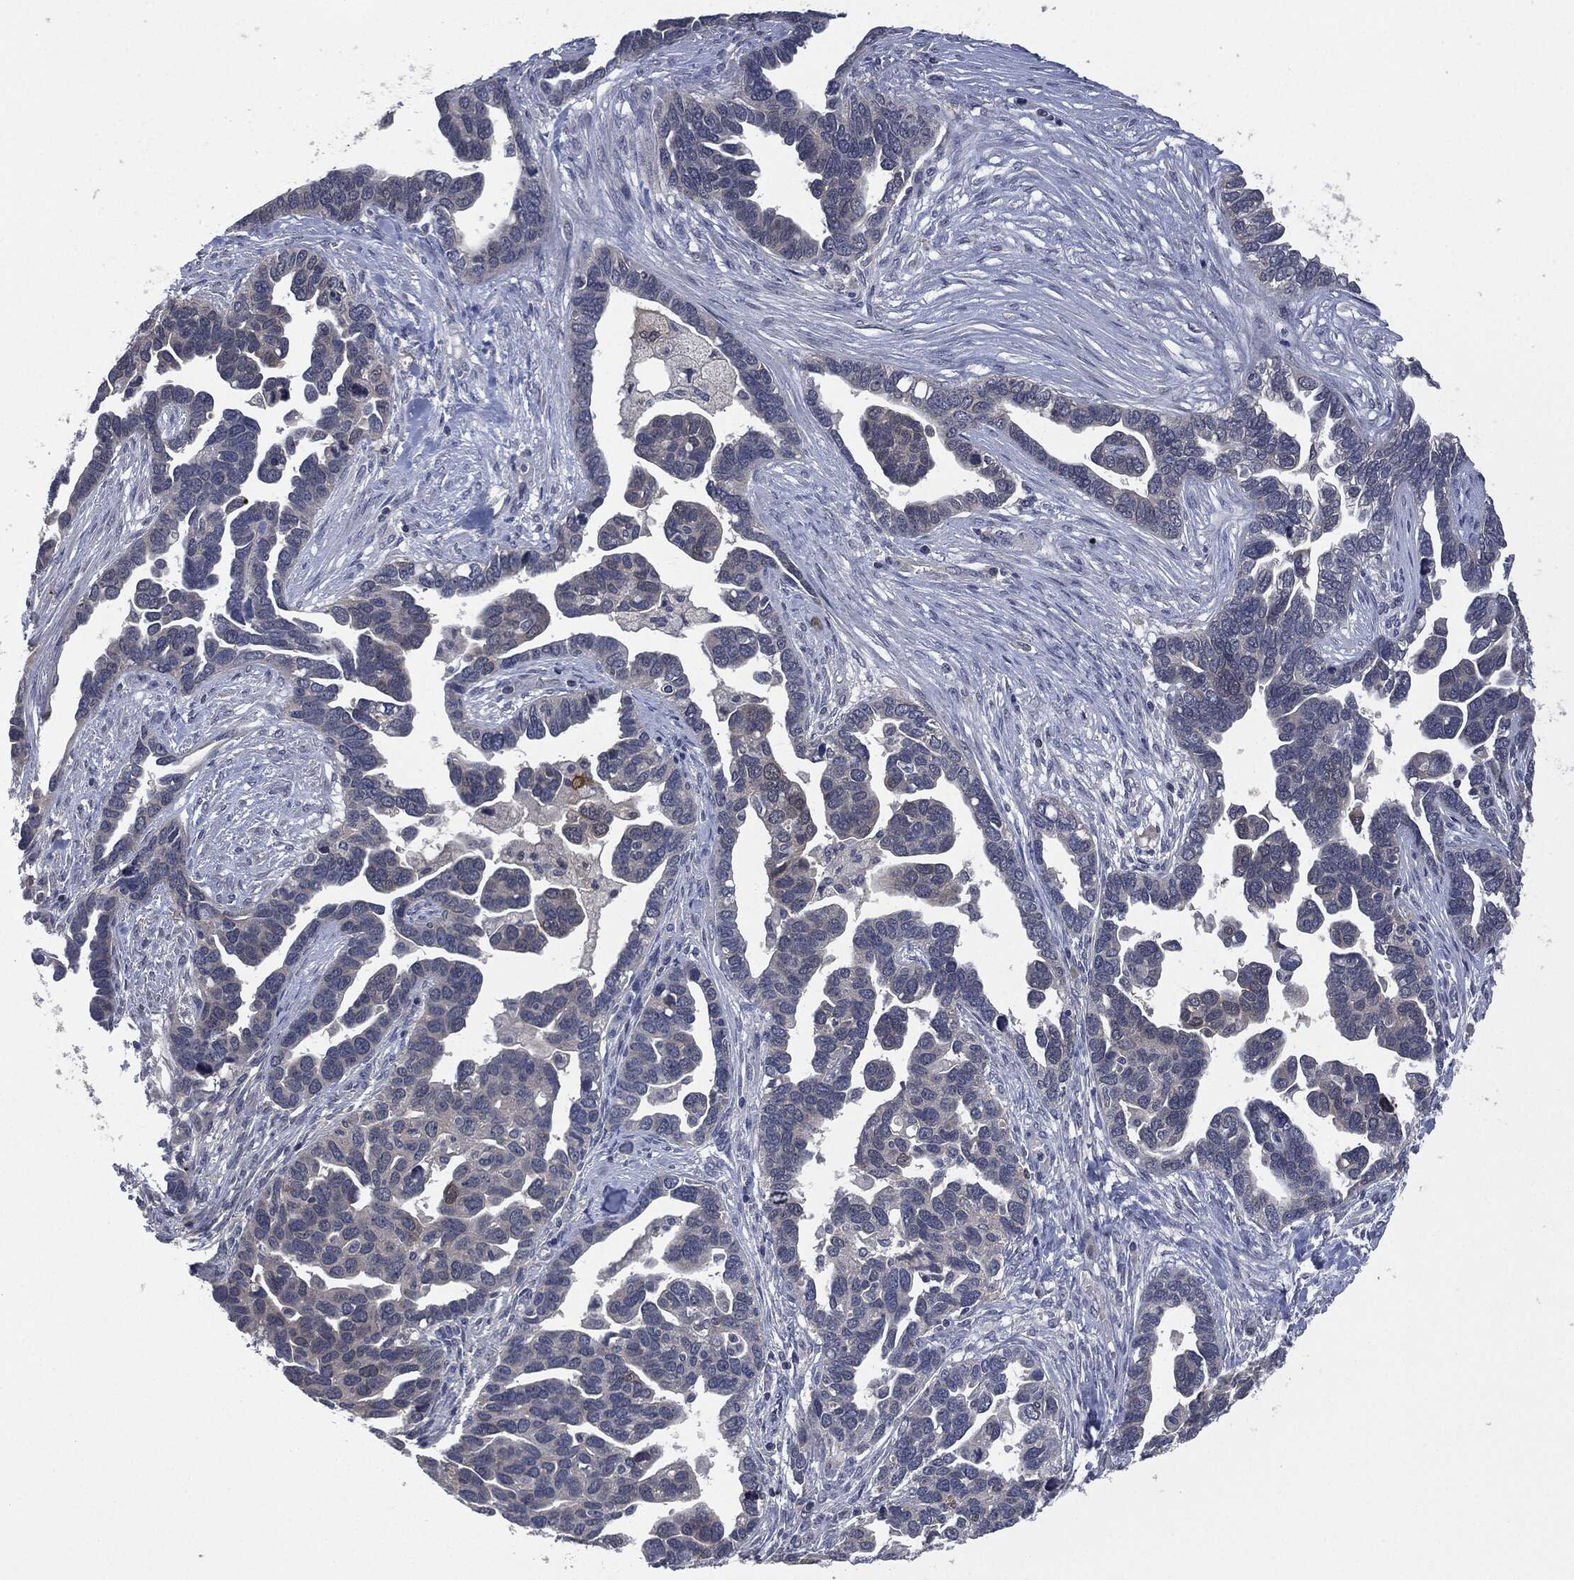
{"staining": {"intensity": "negative", "quantity": "none", "location": "none"}, "tissue": "ovarian cancer", "cell_type": "Tumor cells", "image_type": "cancer", "snomed": [{"axis": "morphology", "description": "Cystadenocarcinoma, serous, NOS"}, {"axis": "topography", "description": "Ovary"}], "caption": "The image reveals no staining of tumor cells in ovarian cancer (serous cystadenocarcinoma).", "gene": "IL1RN", "patient": {"sex": "female", "age": 54}}